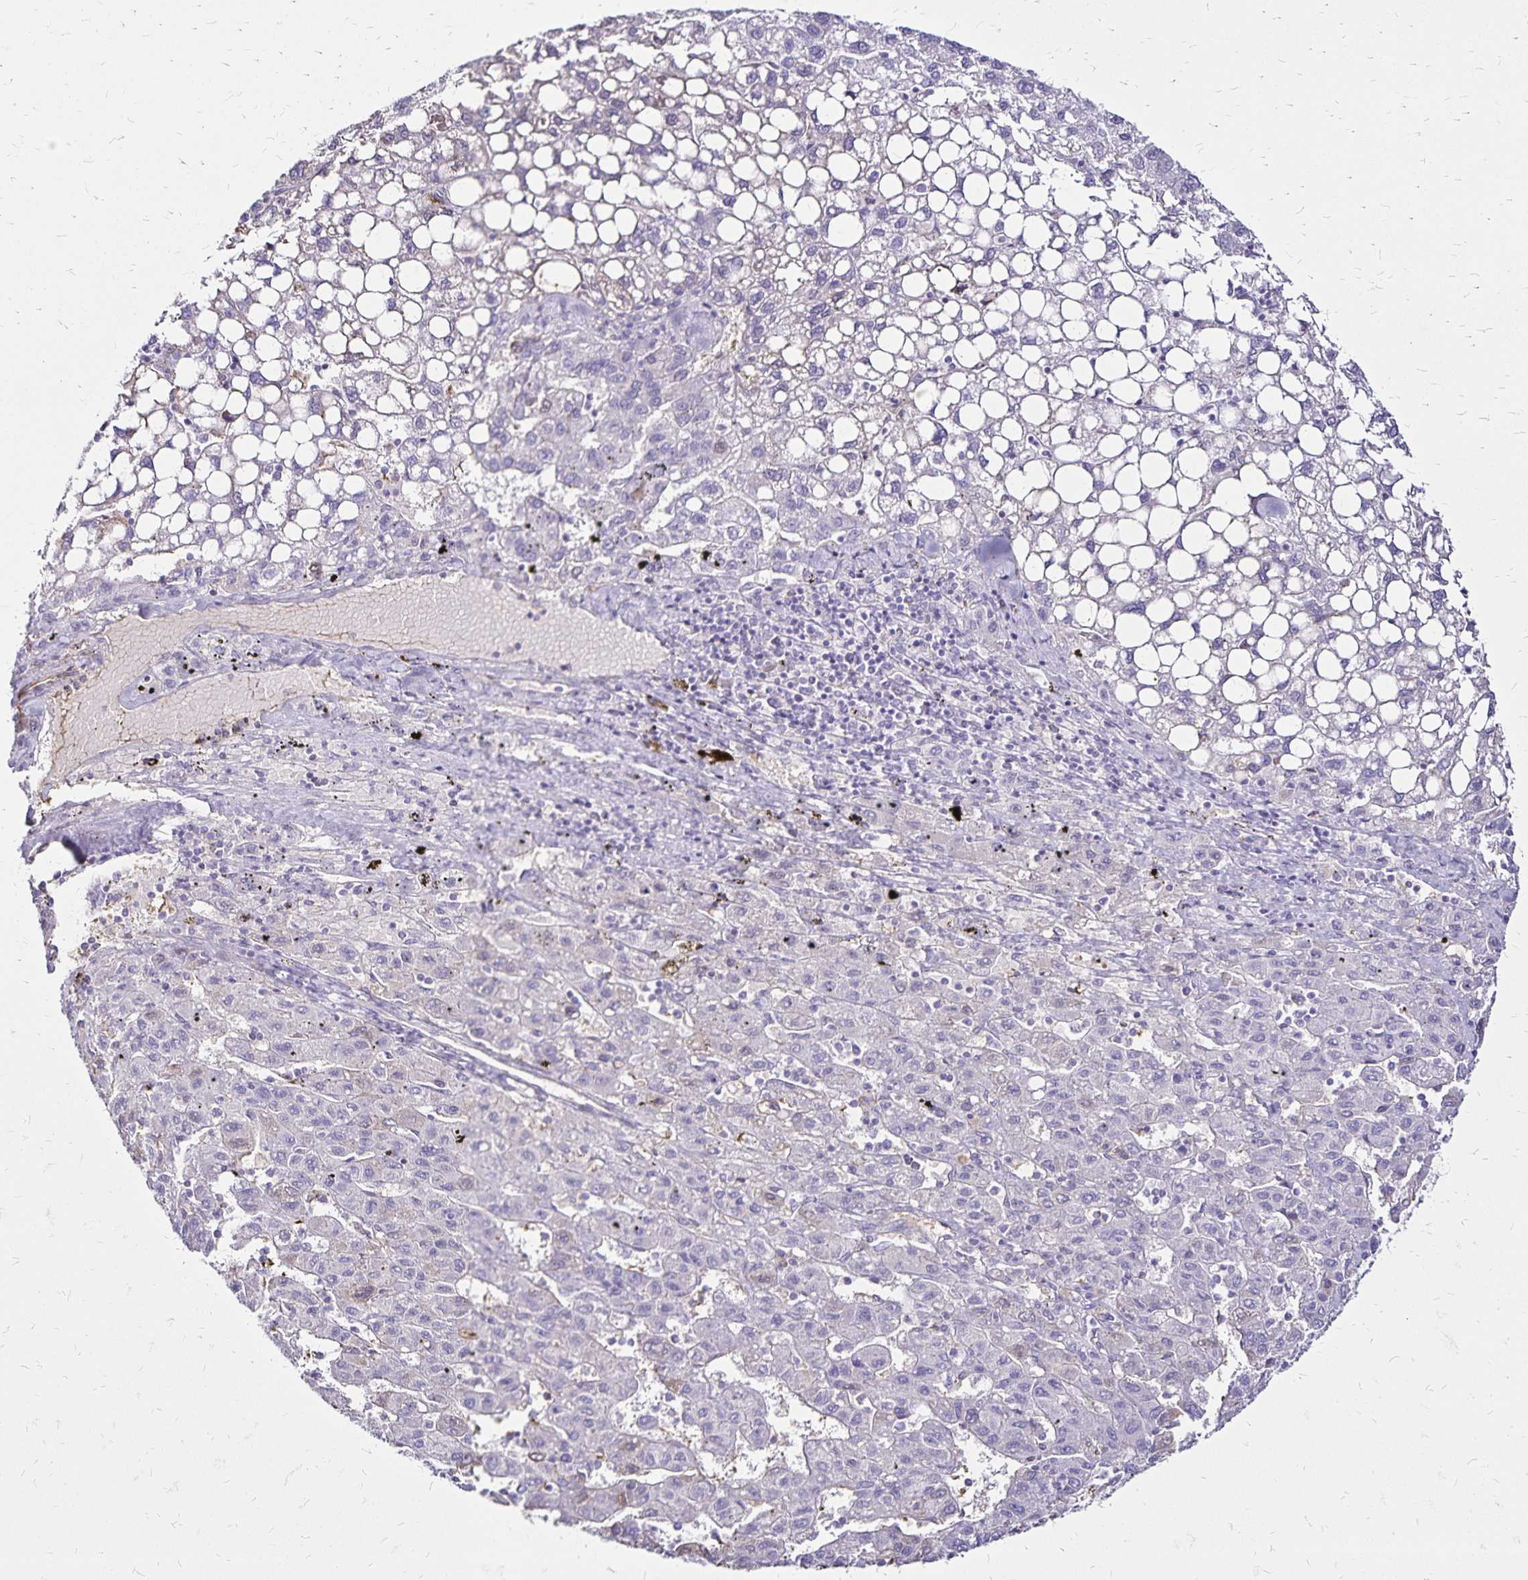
{"staining": {"intensity": "negative", "quantity": "none", "location": "none"}, "tissue": "liver cancer", "cell_type": "Tumor cells", "image_type": "cancer", "snomed": [{"axis": "morphology", "description": "Carcinoma, Hepatocellular, NOS"}, {"axis": "topography", "description": "Liver"}], "caption": "Liver cancer stained for a protein using immunohistochemistry reveals no expression tumor cells.", "gene": "KISS1", "patient": {"sex": "female", "age": 82}}